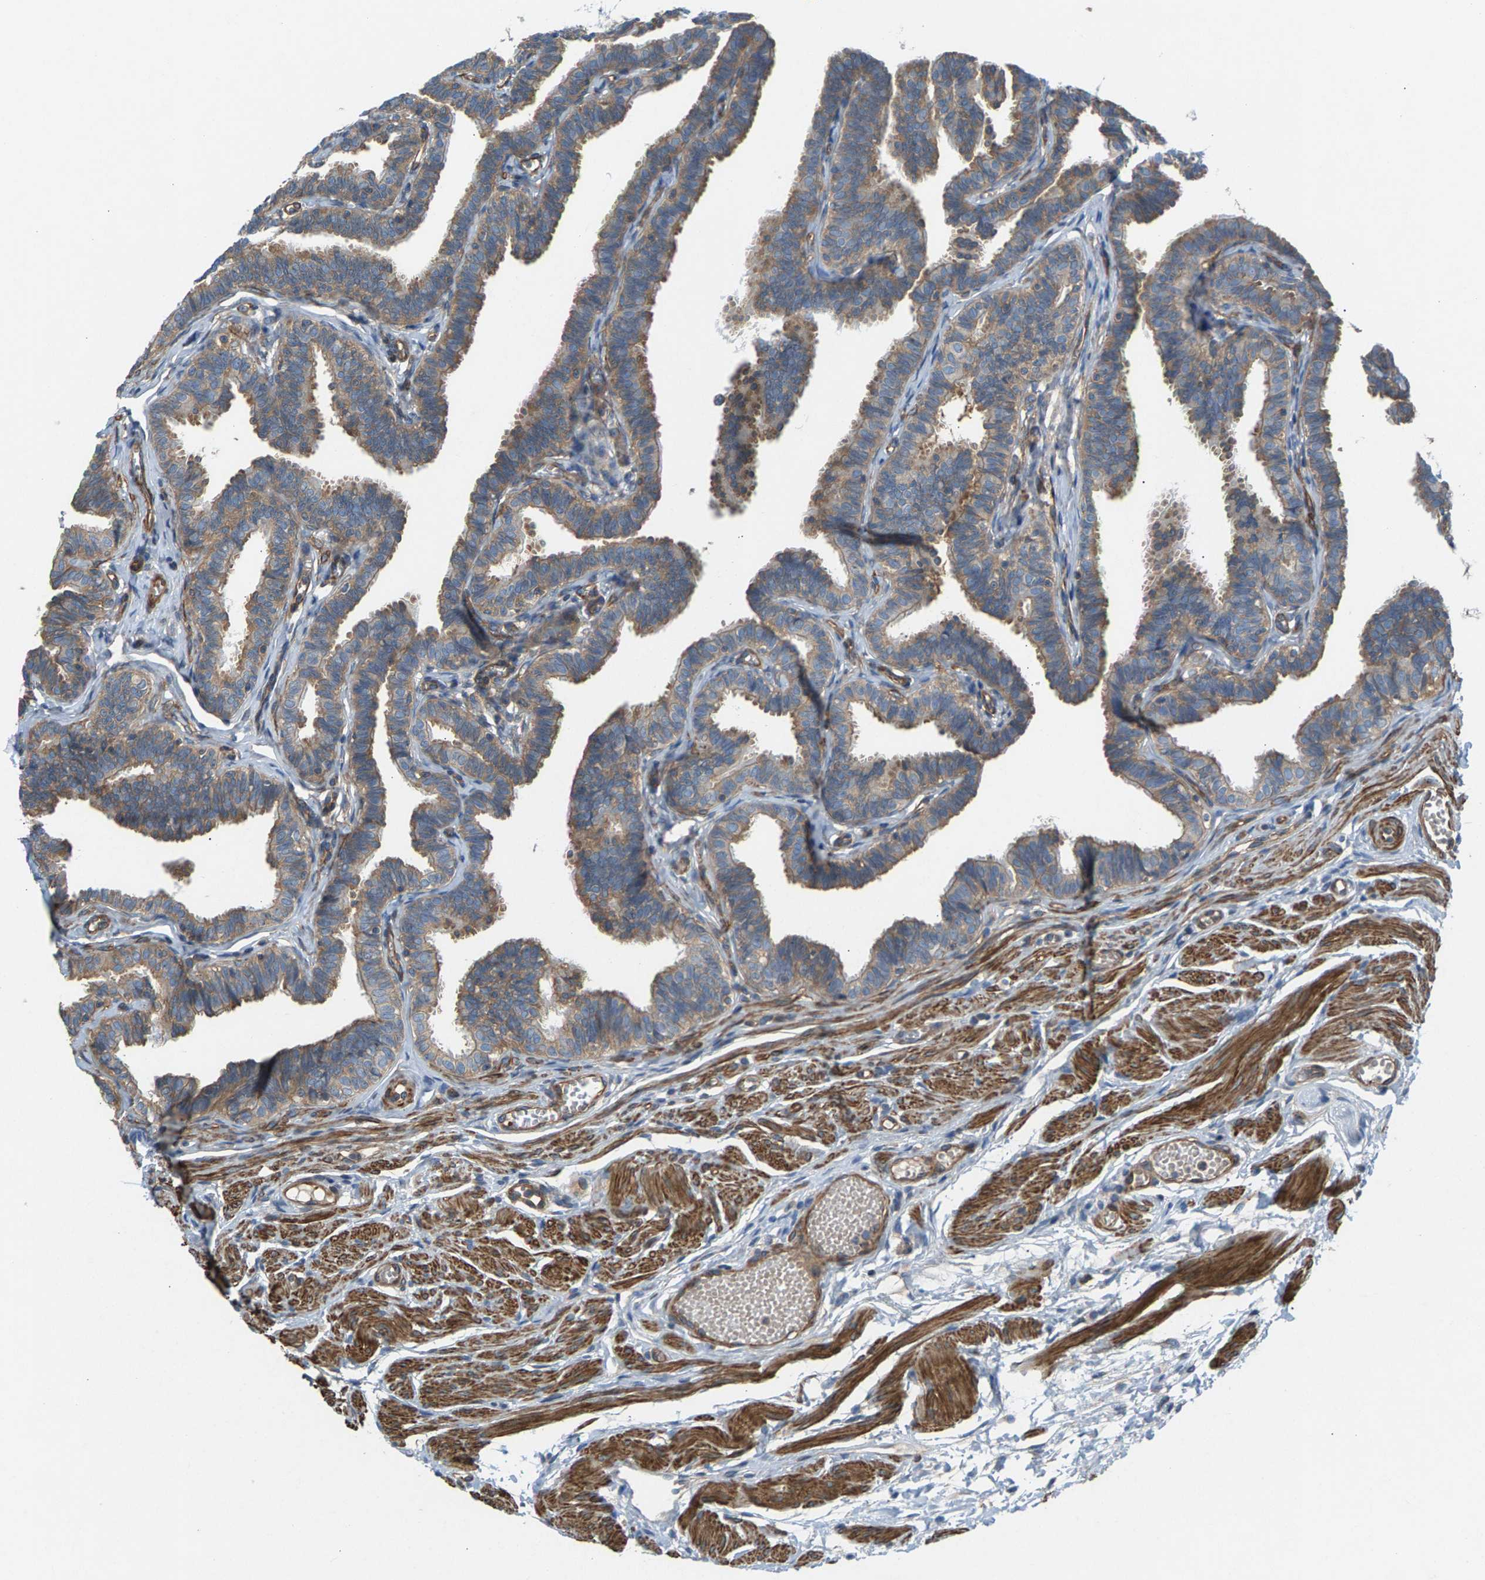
{"staining": {"intensity": "weak", "quantity": ">75%", "location": "cytoplasmic/membranous"}, "tissue": "fallopian tube", "cell_type": "Glandular cells", "image_type": "normal", "snomed": [{"axis": "morphology", "description": "Normal tissue, NOS"}, {"axis": "topography", "description": "Fallopian tube"}, {"axis": "topography", "description": "Ovary"}], "caption": "Fallopian tube stained with a brown dye exhibits weak cytoplasmic/membranous positive expression in about >75% of glandular cells.", "gene": "PDCL", "patient": {"sex": "female", "age": 23}}